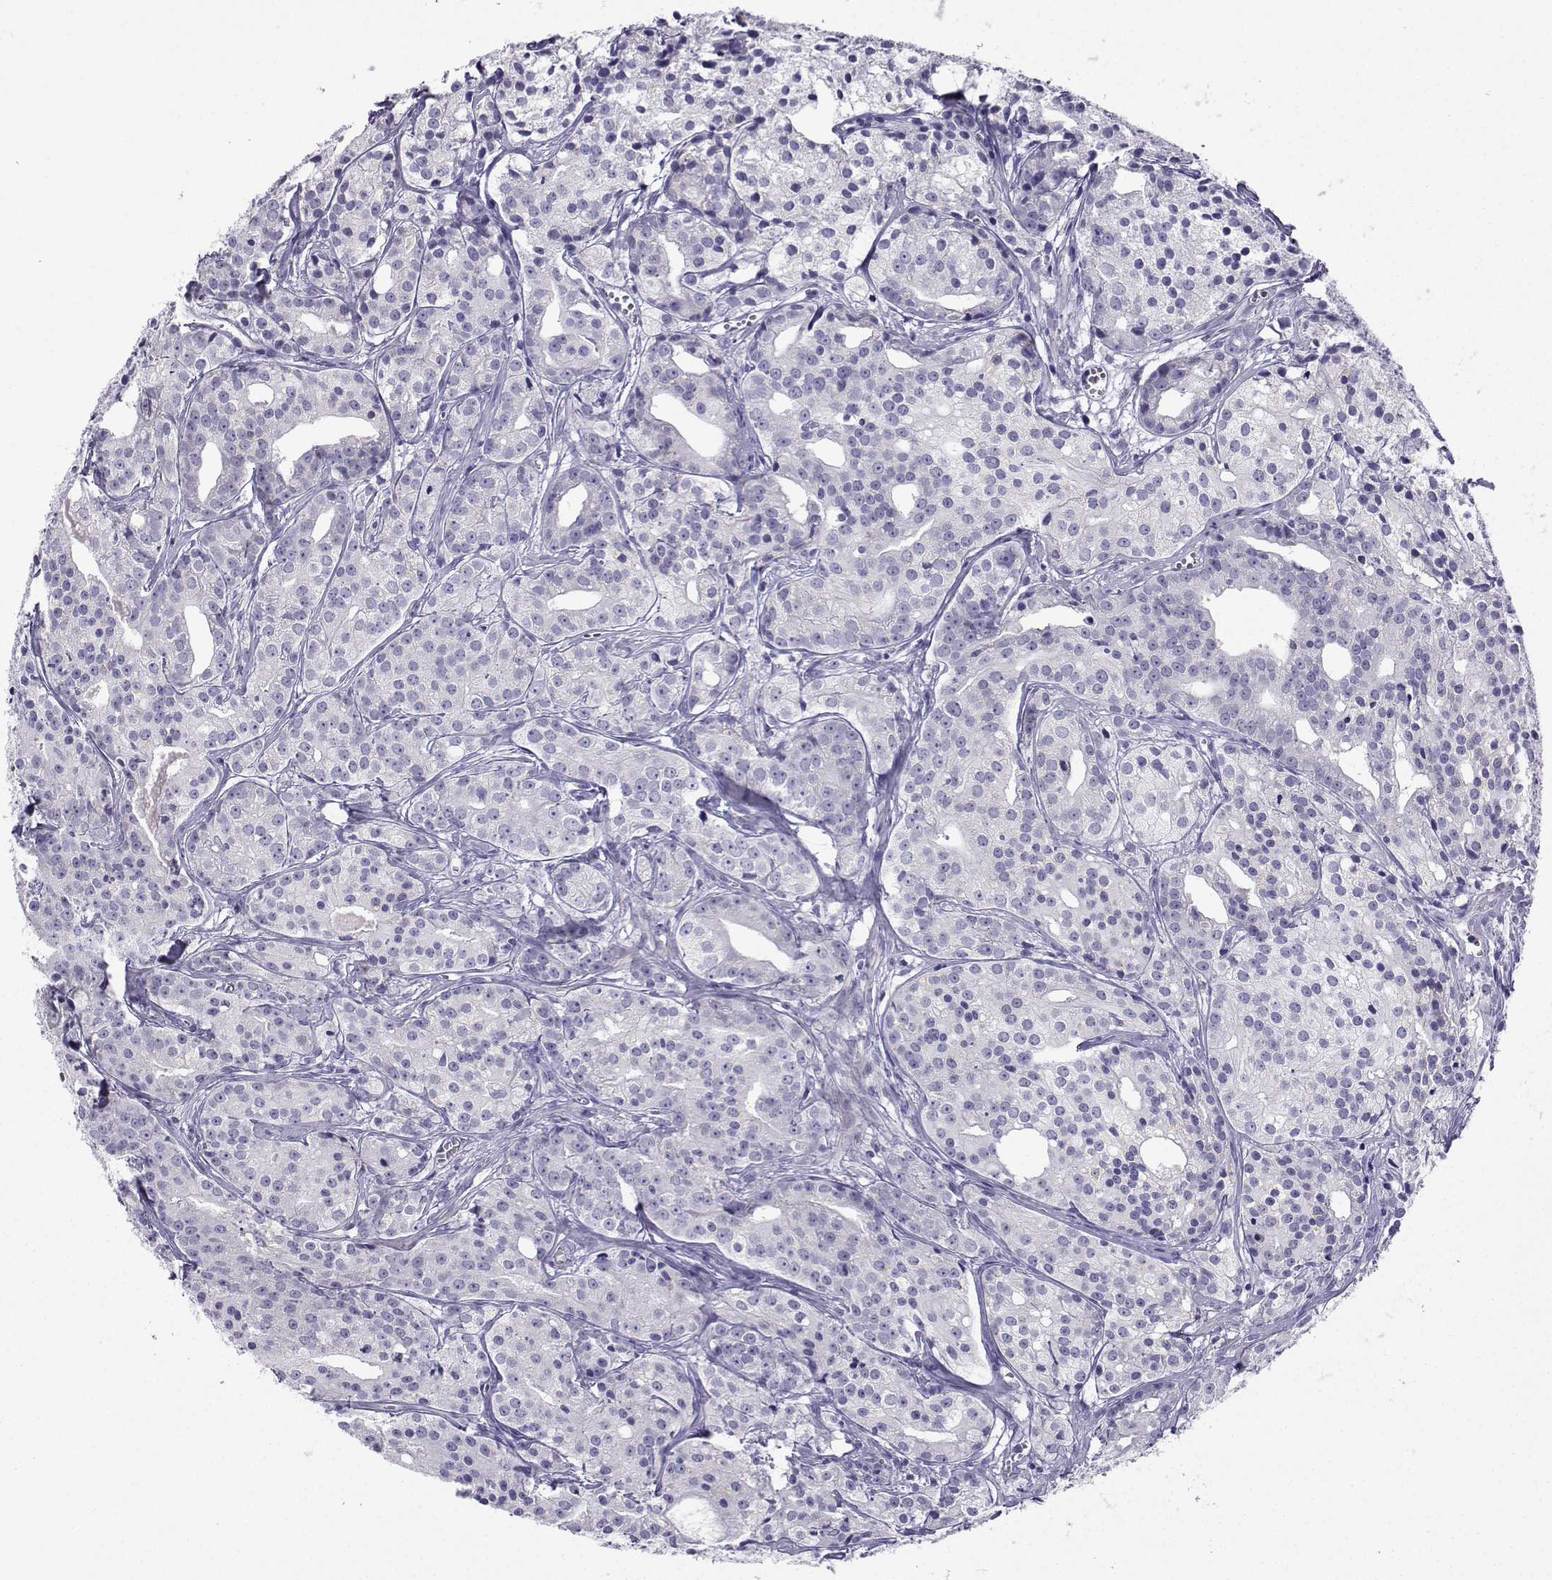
{"staining": {"intensity": "negative", "quantity": "none", "location": "none"}, "tissue": "prostate cancer", "cell_type": "Tumor cells", "image_type": "cancer", "snomed": [{"axis": "morphology", "description": "Adenocarcinoma, Medium grade"}, {"axis": "topography", "description": "Prostate"}], "caption": "Adenocarcinoma (medium-grade) (prostate) stained for a protein using immunohistochemistry reveals no expression tumor cells.", "gene": "FBXO24", "patient": {"sex": "male", "age": 74}}